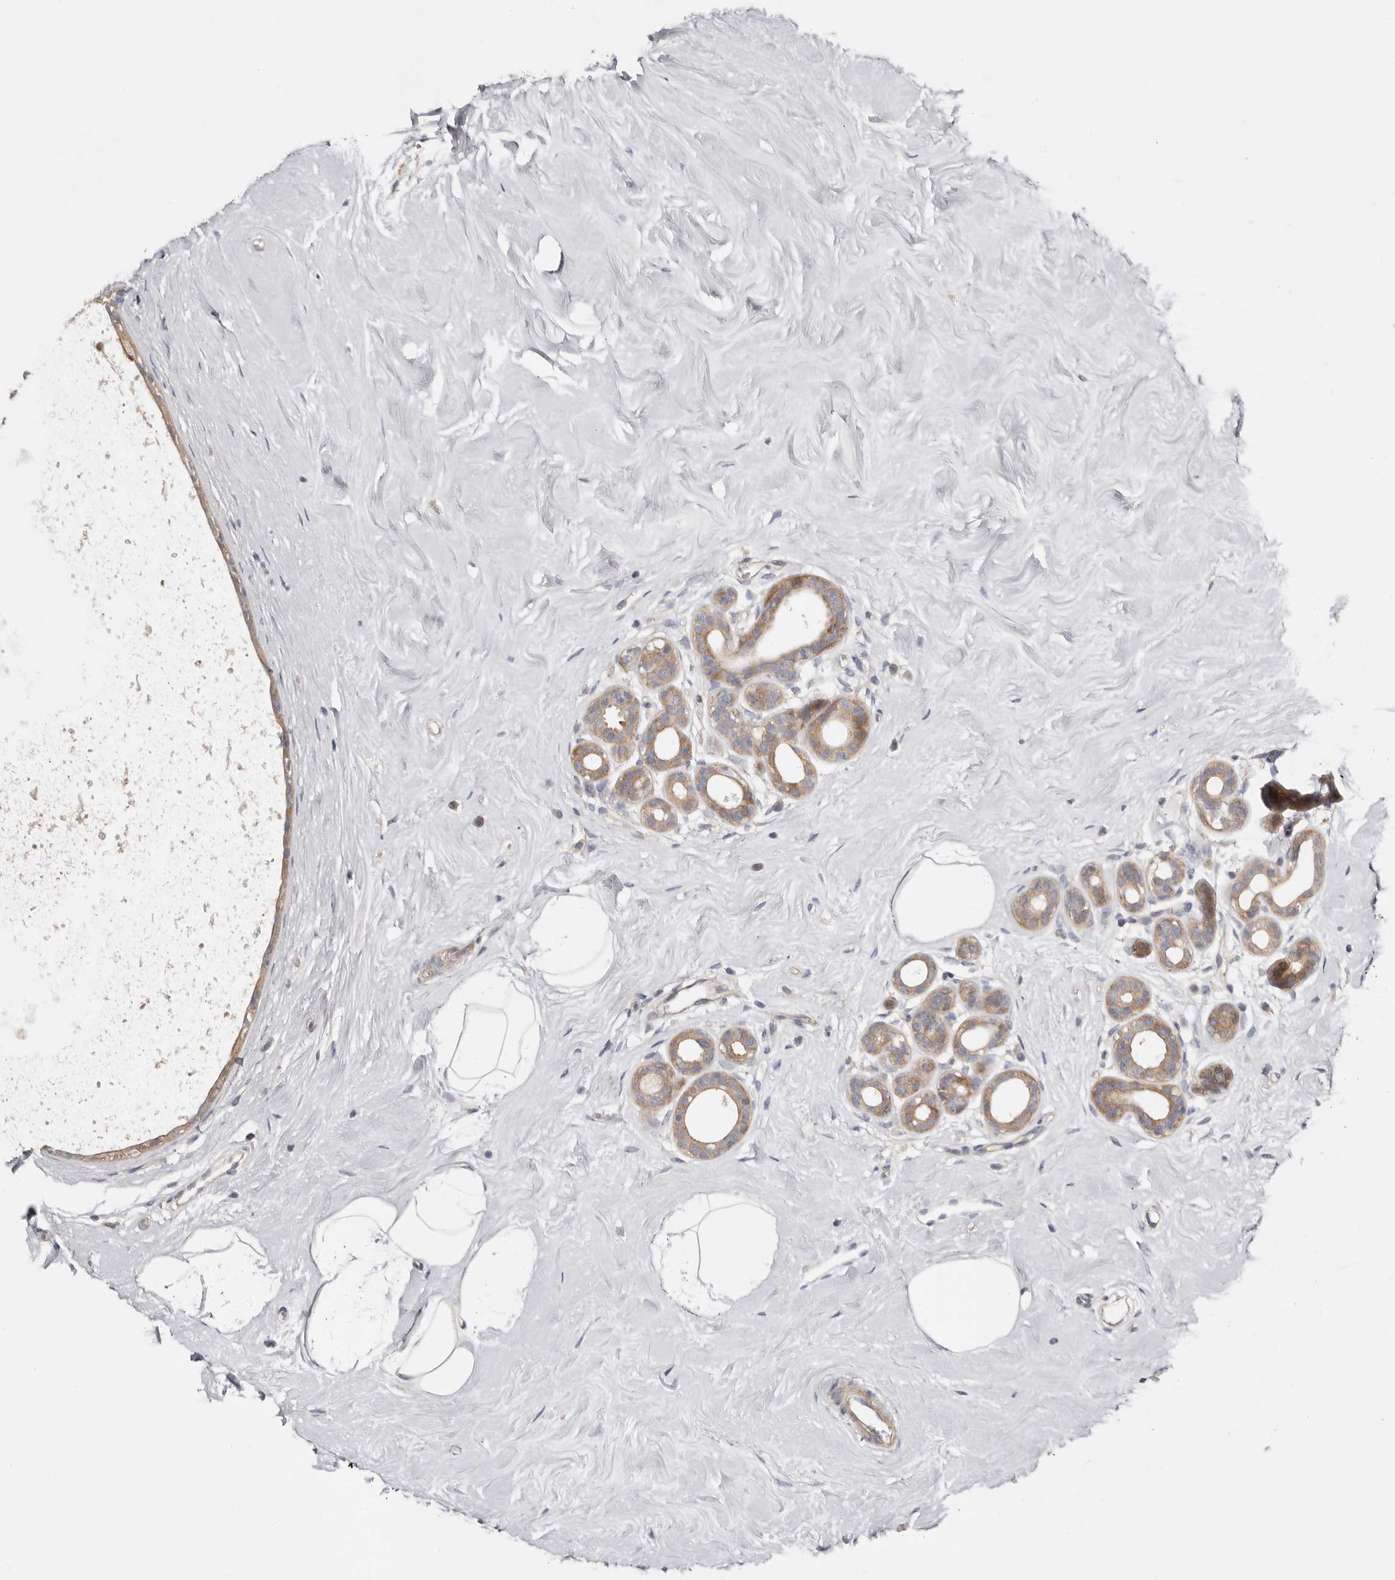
{"staining": {"intensity": "moderate", "quantity": "25%-75%", "location": "cytoplasmic/membranous"}, "tissue": "breast cancer", "cell_type": "Tumor cells", "image_type": "cancer", "snomed": [{"axis": "morphology", "description": "Lobular carcinoma"}, {"axis": "topography", "description": "Breast"}], "caption": "Immunohistochemistry staining of breast lobular carcinoma, which shows medium levels of moderate cytoplasmic/membranous positivity in about 25%-75% of tumor cells indicating moderate cytoplasmic/membranous protein staining. The staining was performed using DAB (brown) for protein detection and nuclei were counterstained in hematoxylin (blue).", "gene": "MSRB2", "patient": {"sex": "female", "age": 47}}